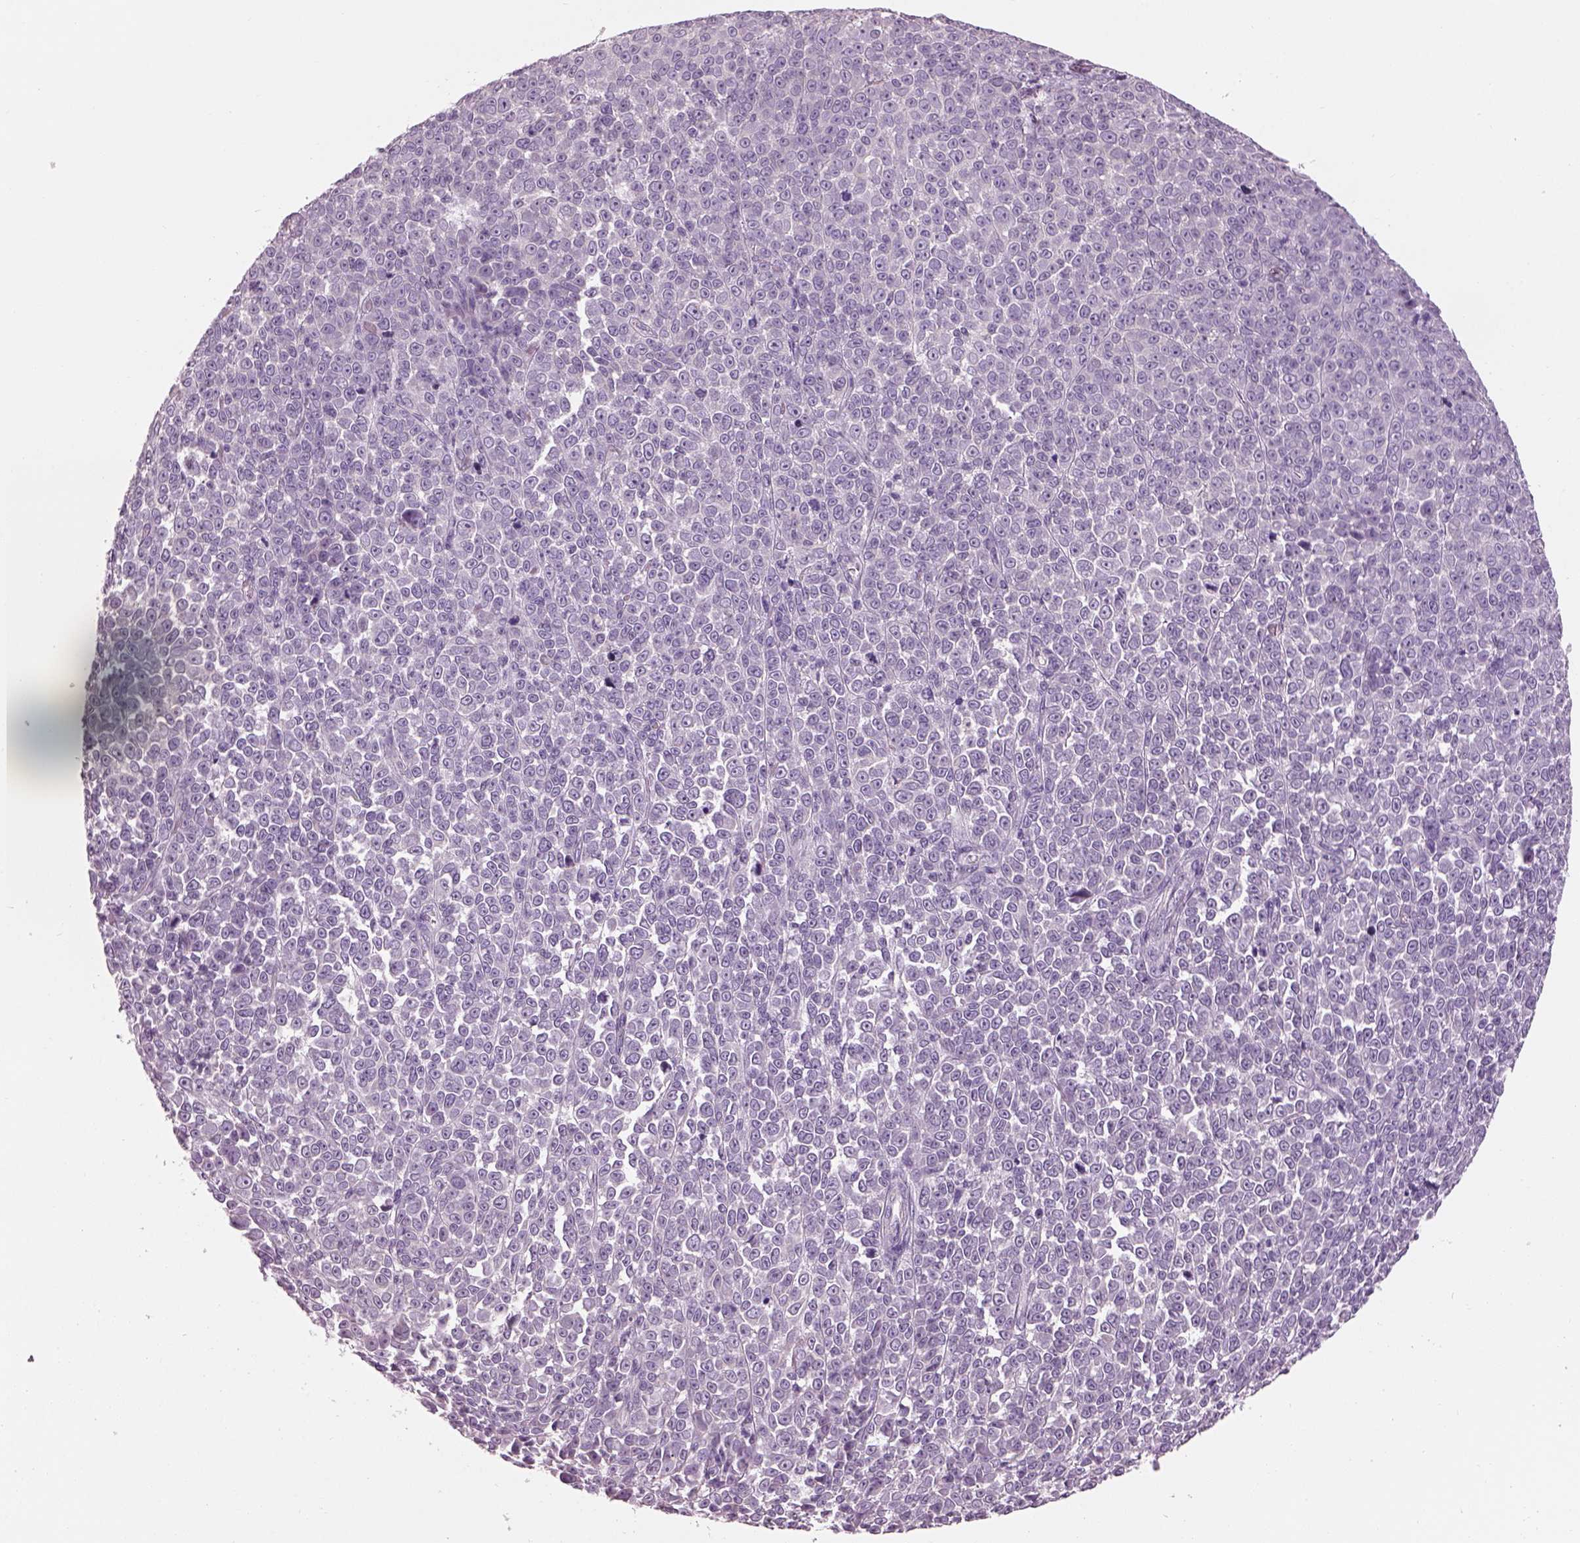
{"staining": {"intensity": "negative", "quantity": "none", "location": "none"}, "tissue": "melanoma", "cell_type": "Tumor cells", "image_type": "cancer", "snomed": [{"axis": "morphology", "description": "Malignant melanoma, NOS"}, {"axis": "topography", "description": "Skin"}], "caption": "The image shows no significant staining in tumor cells of melanoma.", "gene": "ADGRG5", "patient": {"sex": "female", "age": 95}}